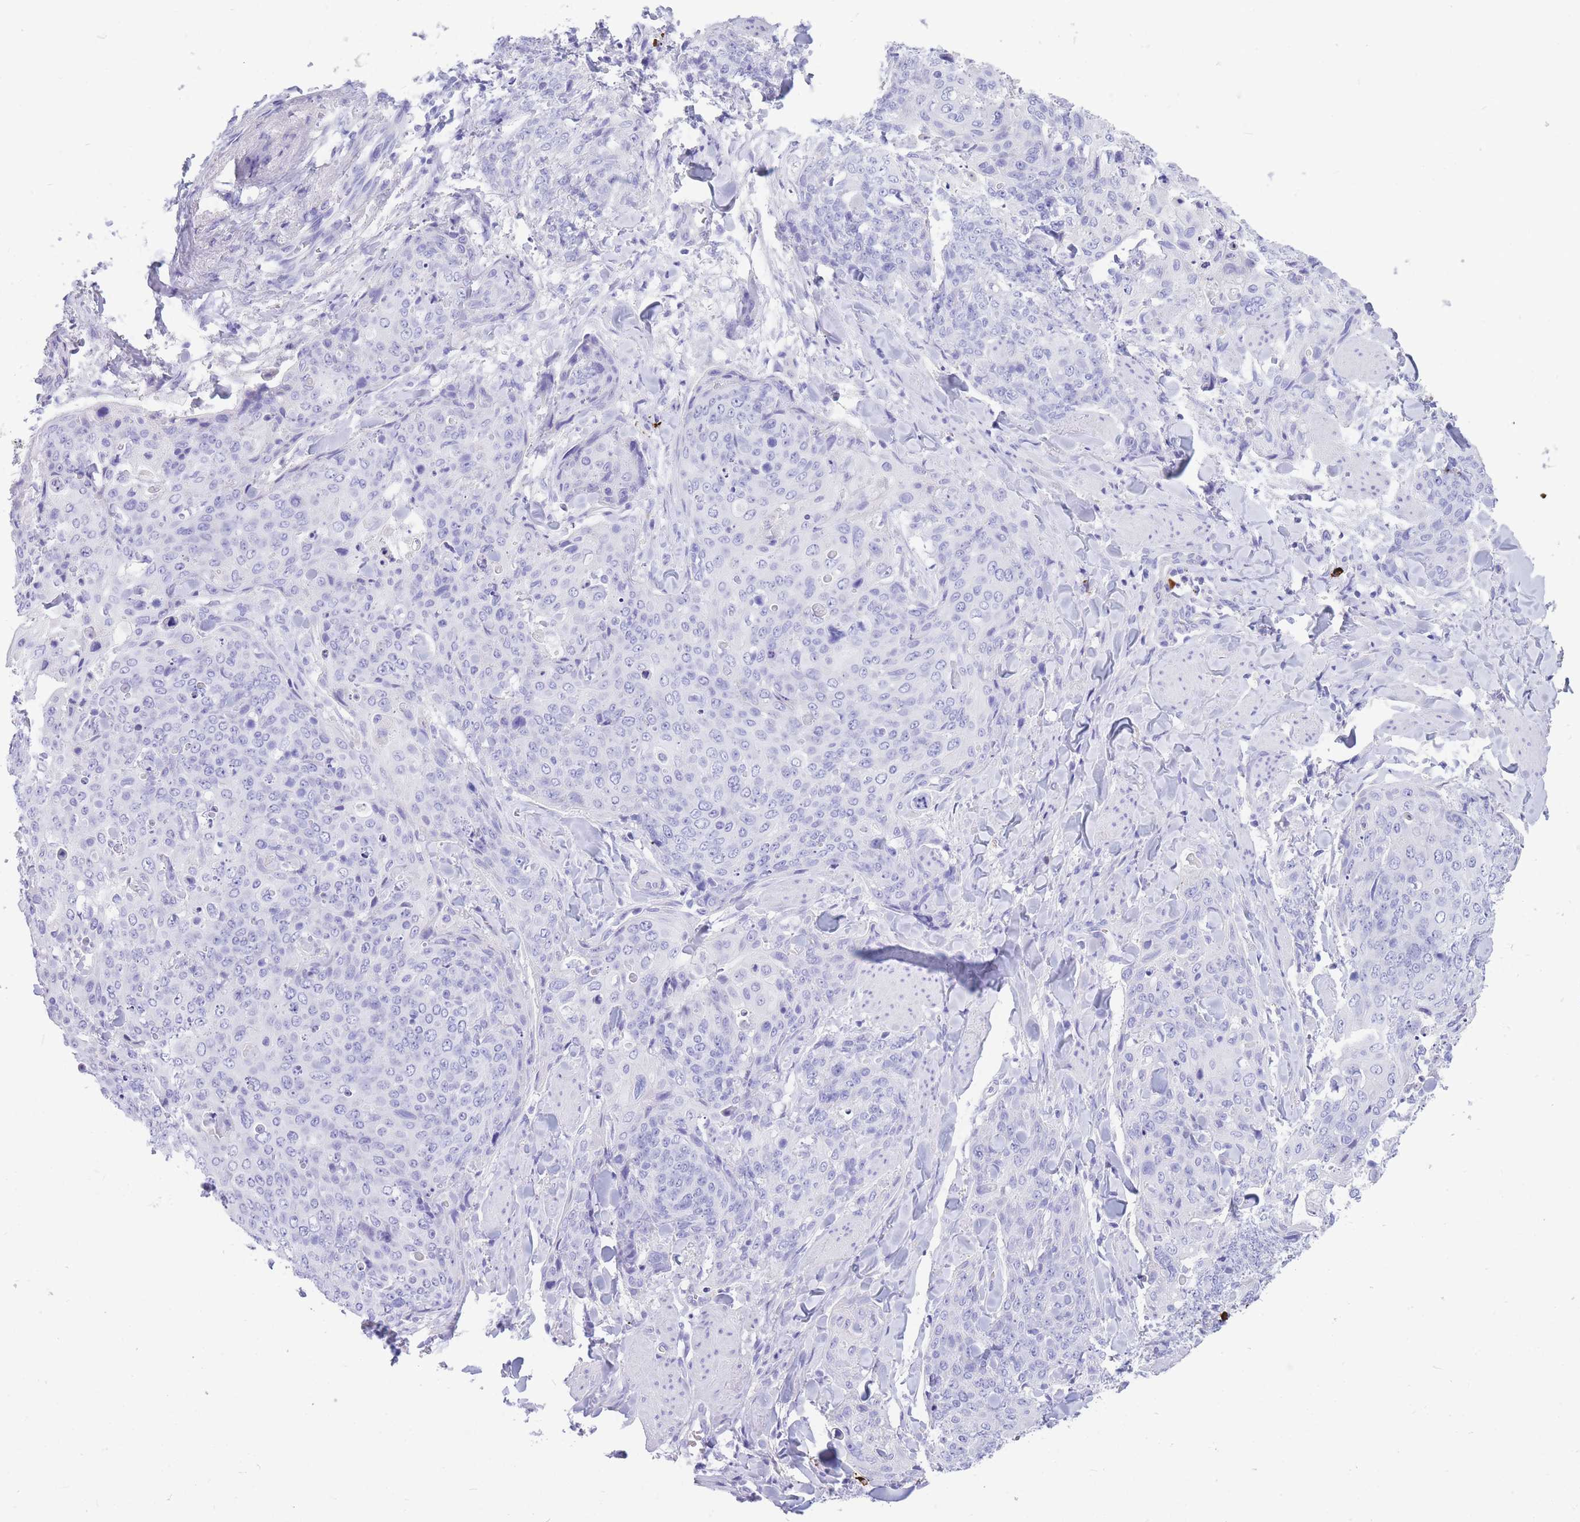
{"staining": {"intensity": "negative", "quantity": "none", "location": "none"}, "tissue": "skin cancer", "cell_type": "Tumor cells", "image_type": "cancer", "snomed": [{"axis": "morphology", "description": "Squamous cell carcinoma, NOS"}, {"axis": "topography", "description": "Skin"}, {"axis": "topography", "description": "Vulva"}], "caption": "Human squamous cell carcinoma (skin) stained for a protein using IHC exhibits no positivity in tumor cells.", "gene": "ZFP62", "patient": {"sex": "female", "age": 85}}